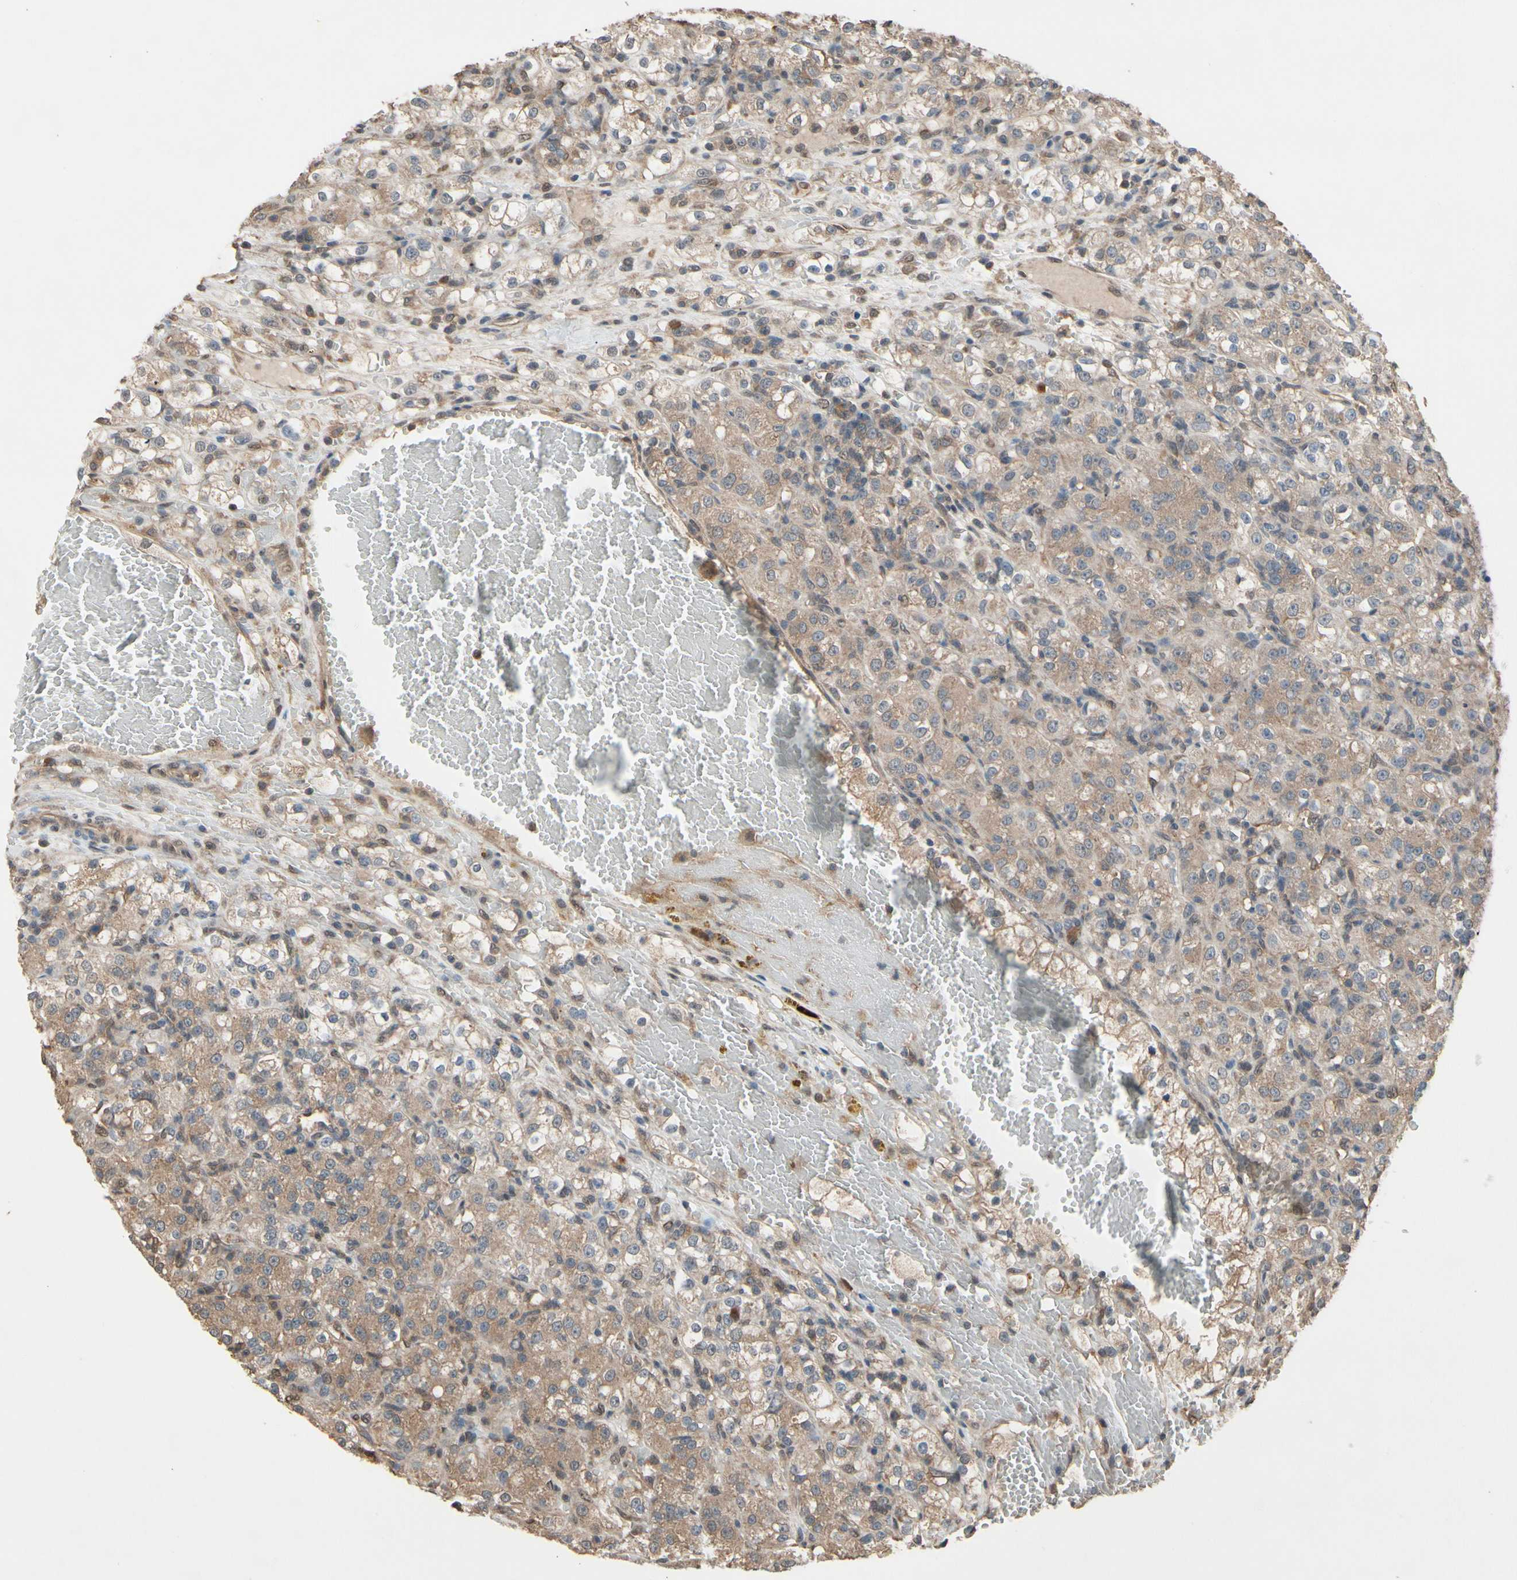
{"staining": {"intensity": "moderate", "quantity": ">75%", "location": "cytoplasmic/membranous"}, "tissue": "renal cancer", "cell_type": "Tumor cells", "image_type": "cancer", "snomed": [{"axis": "morphology", "description": "Normal tissue, NOS"}, {"axis": "morphology", "description": "Adenocarcinoma, NOS"}, {"axis": "topography", "description": "Kidney"}], "caption": "A high-resolution photomicrograph shows immunohistochemistry (IHC) staining of renal cancer, which exhibits moderate cytoplasmic/membranous expression in about >75% of tumor cells. (Stains: DAB (3,3'-diaminobenzidine) in brown, nuclei in blue, Microscopy: brightfield microscopy at high magnification).", "gene": "PNPLA7", "patient": {"sex": "male", "age": 61}}